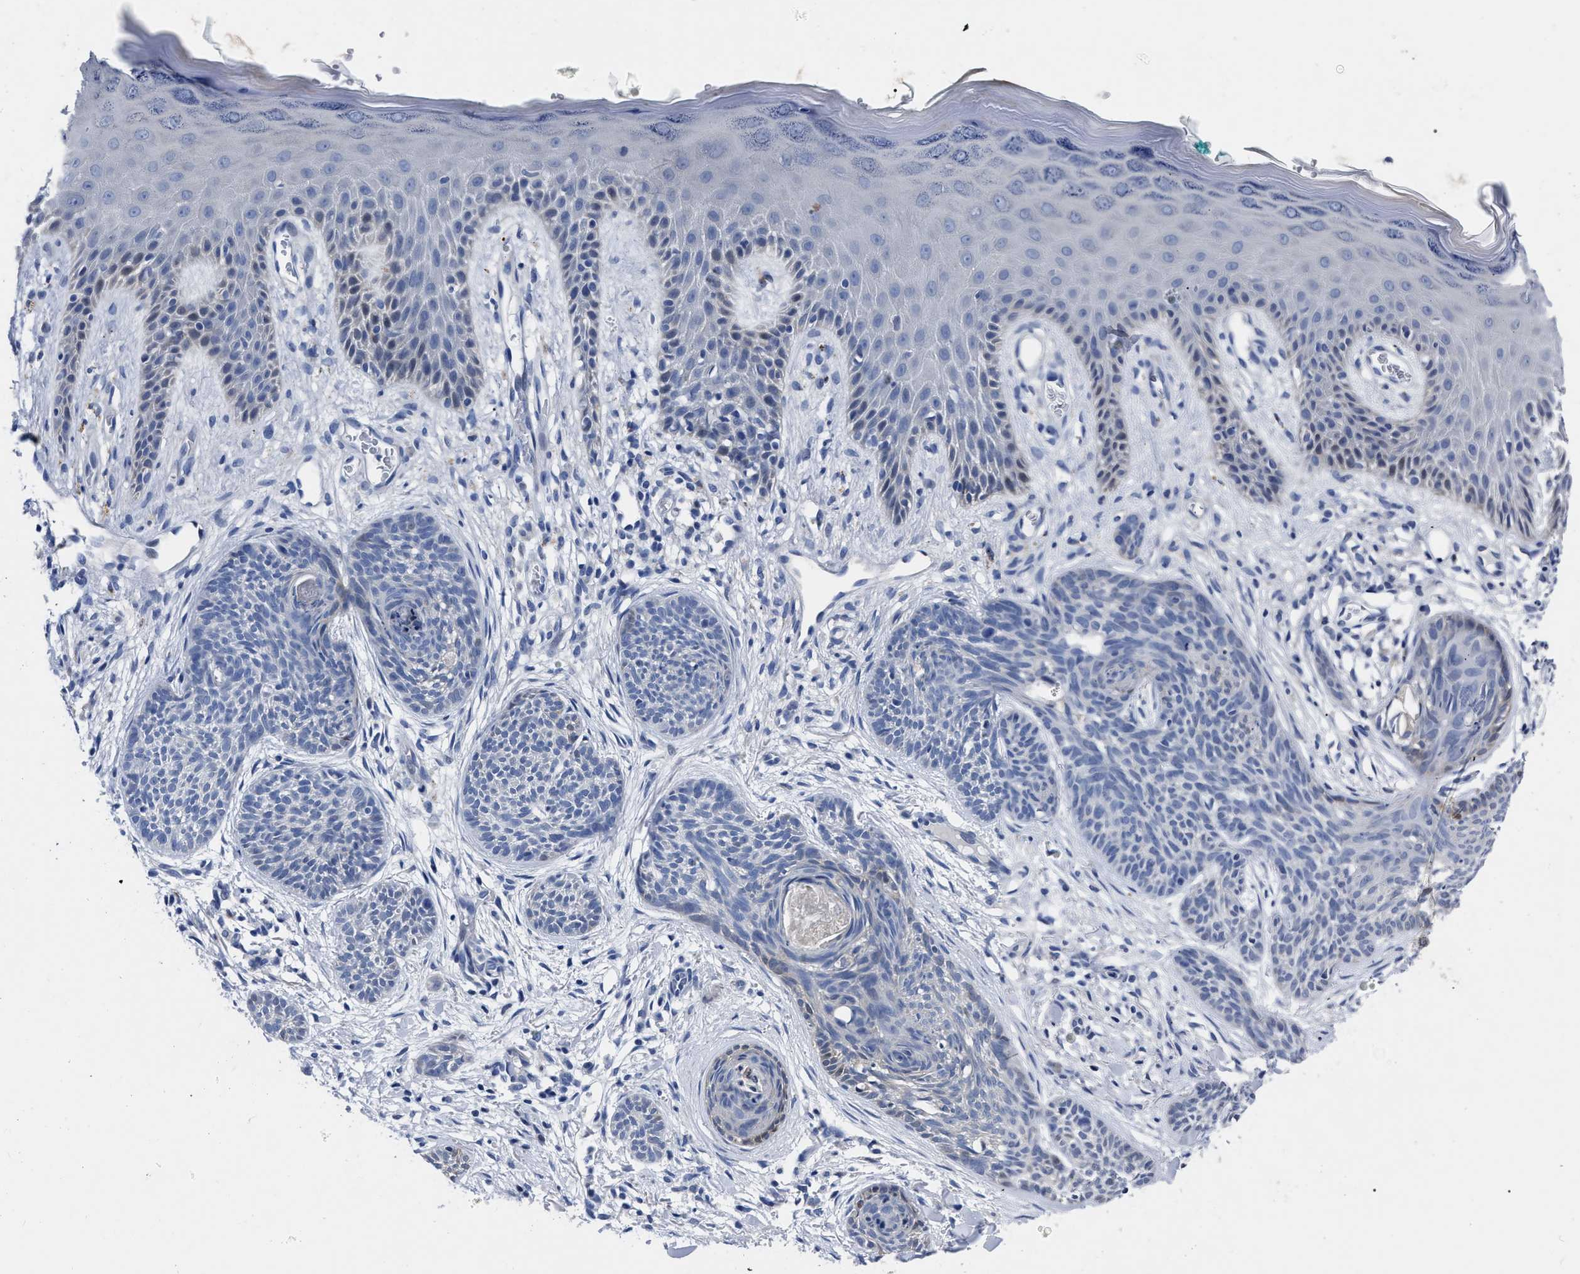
{"staining": {"intensity": "weak", "quantity": "<25%", "location": "nuclear"}, "tissue": "skin cancer", "cell_type": "Tumor cells", "image_type": "cancer", "snomed": [{"axis": "morphology", "description": "Basal cell carcinoma"}, {"axis": "topography", "description": "Skin"}], "caption": "The immunohistochemistry micrograph has no significant staining in tumor cells of skin cancer tissue. (IHC, brightfield microscopy, high magnification).", "gene": "MOV10L1", "patient": {"sex": "female", "age": 59}}